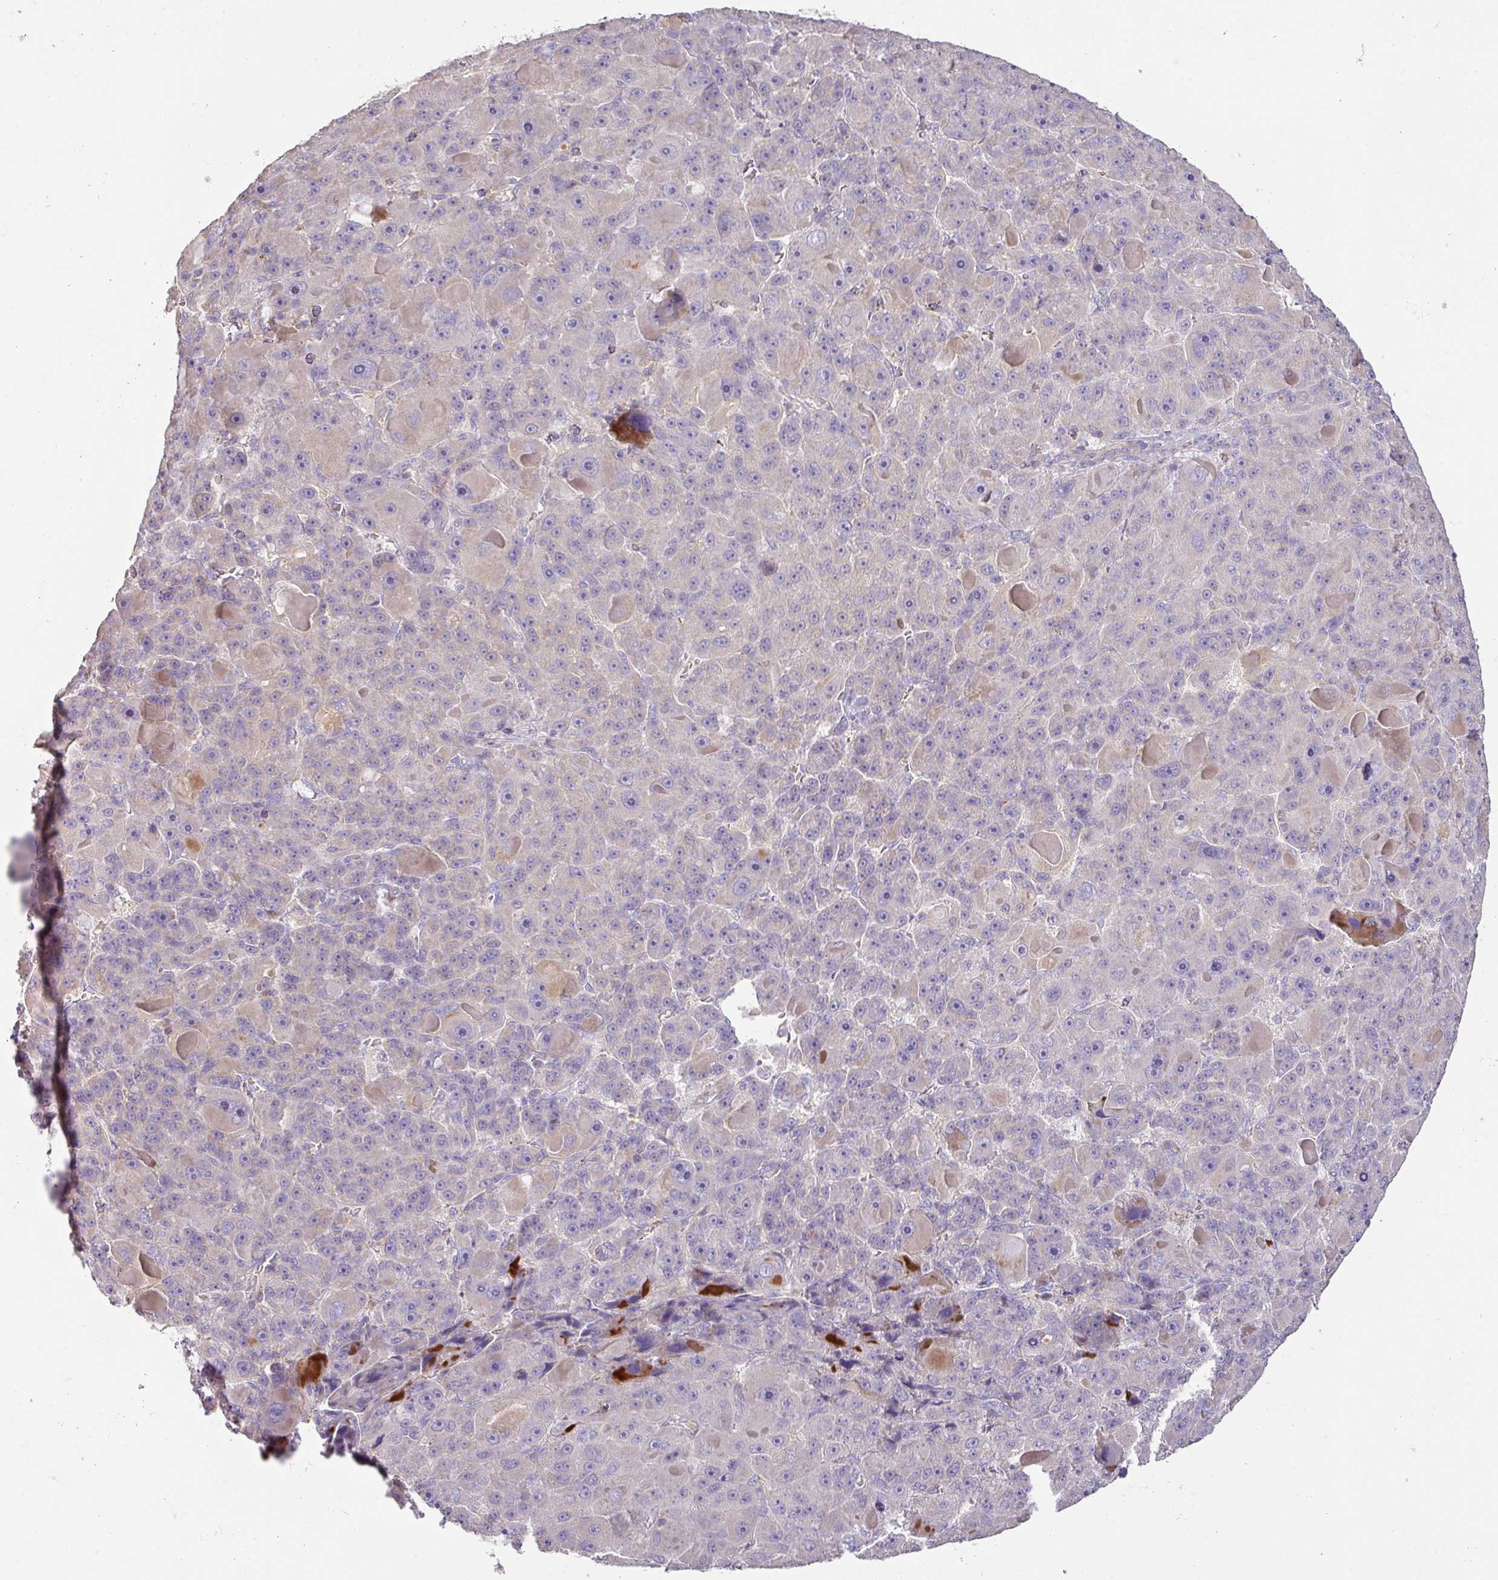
{"staining": {"intensity": "negative", "quantity": "none", "location": "none"}, "tissue": "liver cancer", "cell_type": "Tumor cells", "image_type": "cancer", "snomed": [{"axis": "morphology", "description": "Carcinoma, Hepatocellular, NOS"}, {"axis": "topography", "description": "Liver"}], "caption": "This is an immunohistochemistry micrograph of liver cancer (hepatocellular carcinoma). There is no staining in tumor cells.", "gene": "HOXC13", "patient": {"sex": "male", "age": 76}}